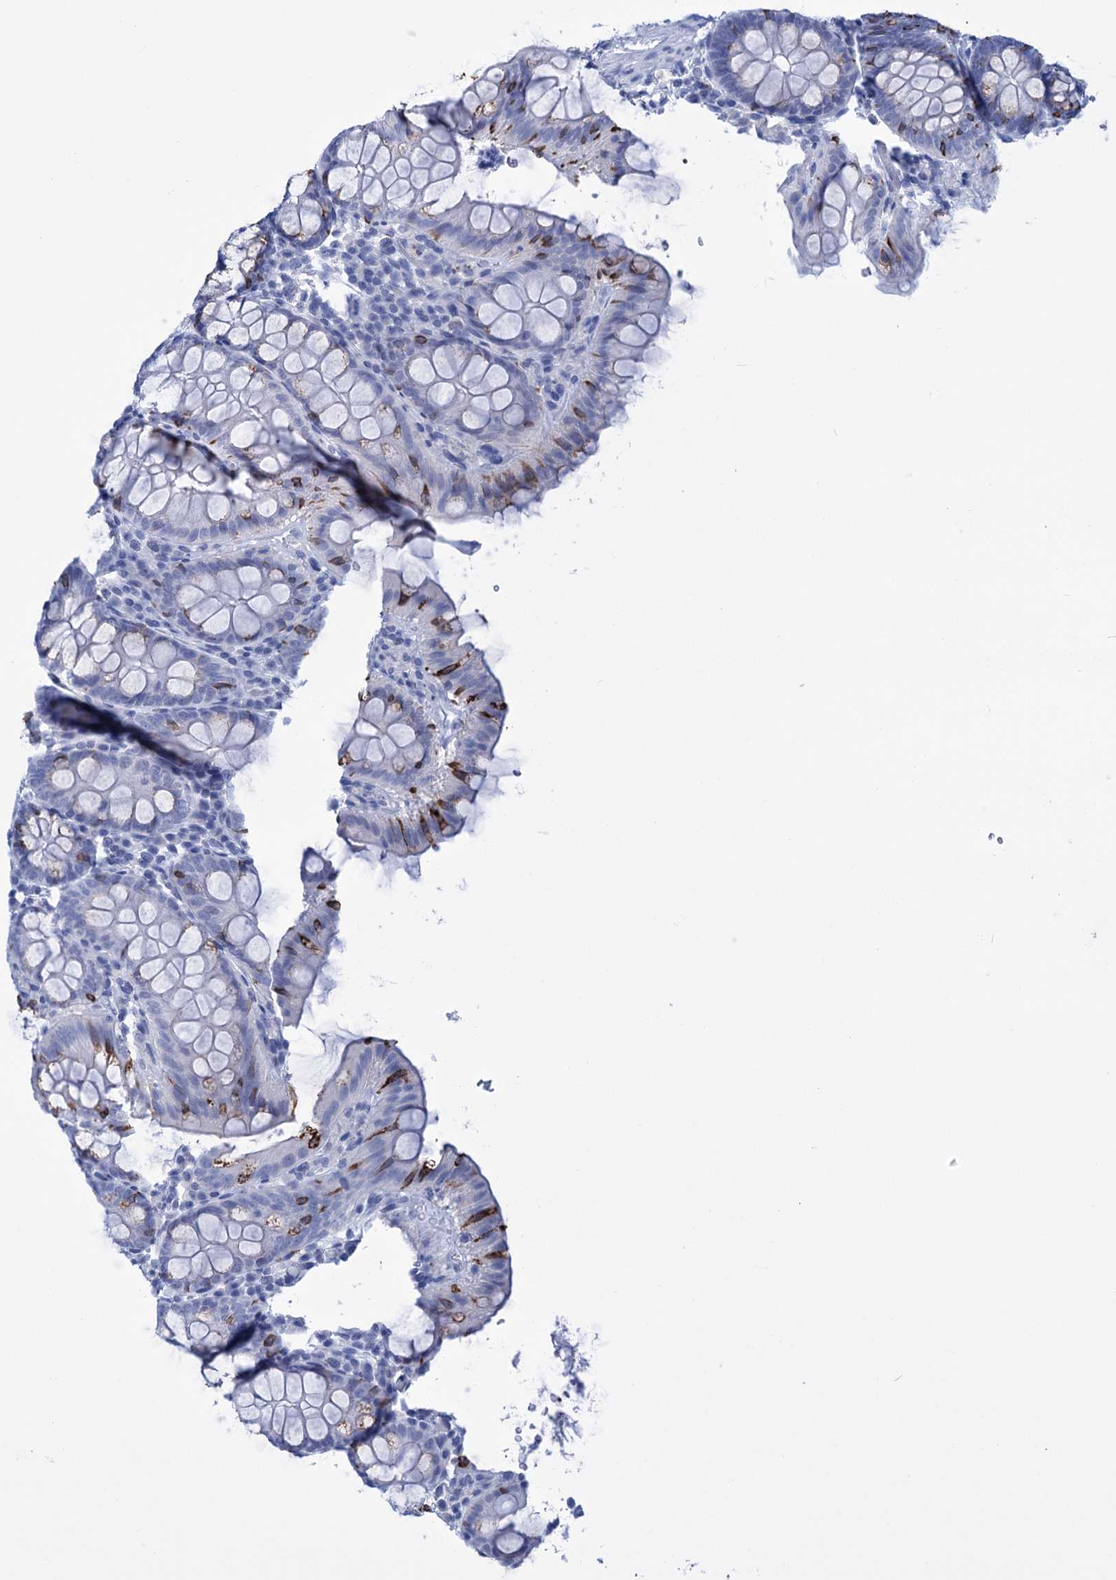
{"staining": {"intensity": "negative", "quantity": "none", "location": "none"}, "tissue": "colon", "cell_type": "Endothelial cells", "image_type": "normal", "snomed": [{"axis": "morphology", "description": "Normal tissue, NOS"}, {"axis": "topography", "description": "Colon"}], "caption": "DAB immunohistochemical staining of normal colon shows no significant staining in endothelial cells.", "gene": "FBXW12", "patient": {"sex": "male", "age": 75}}